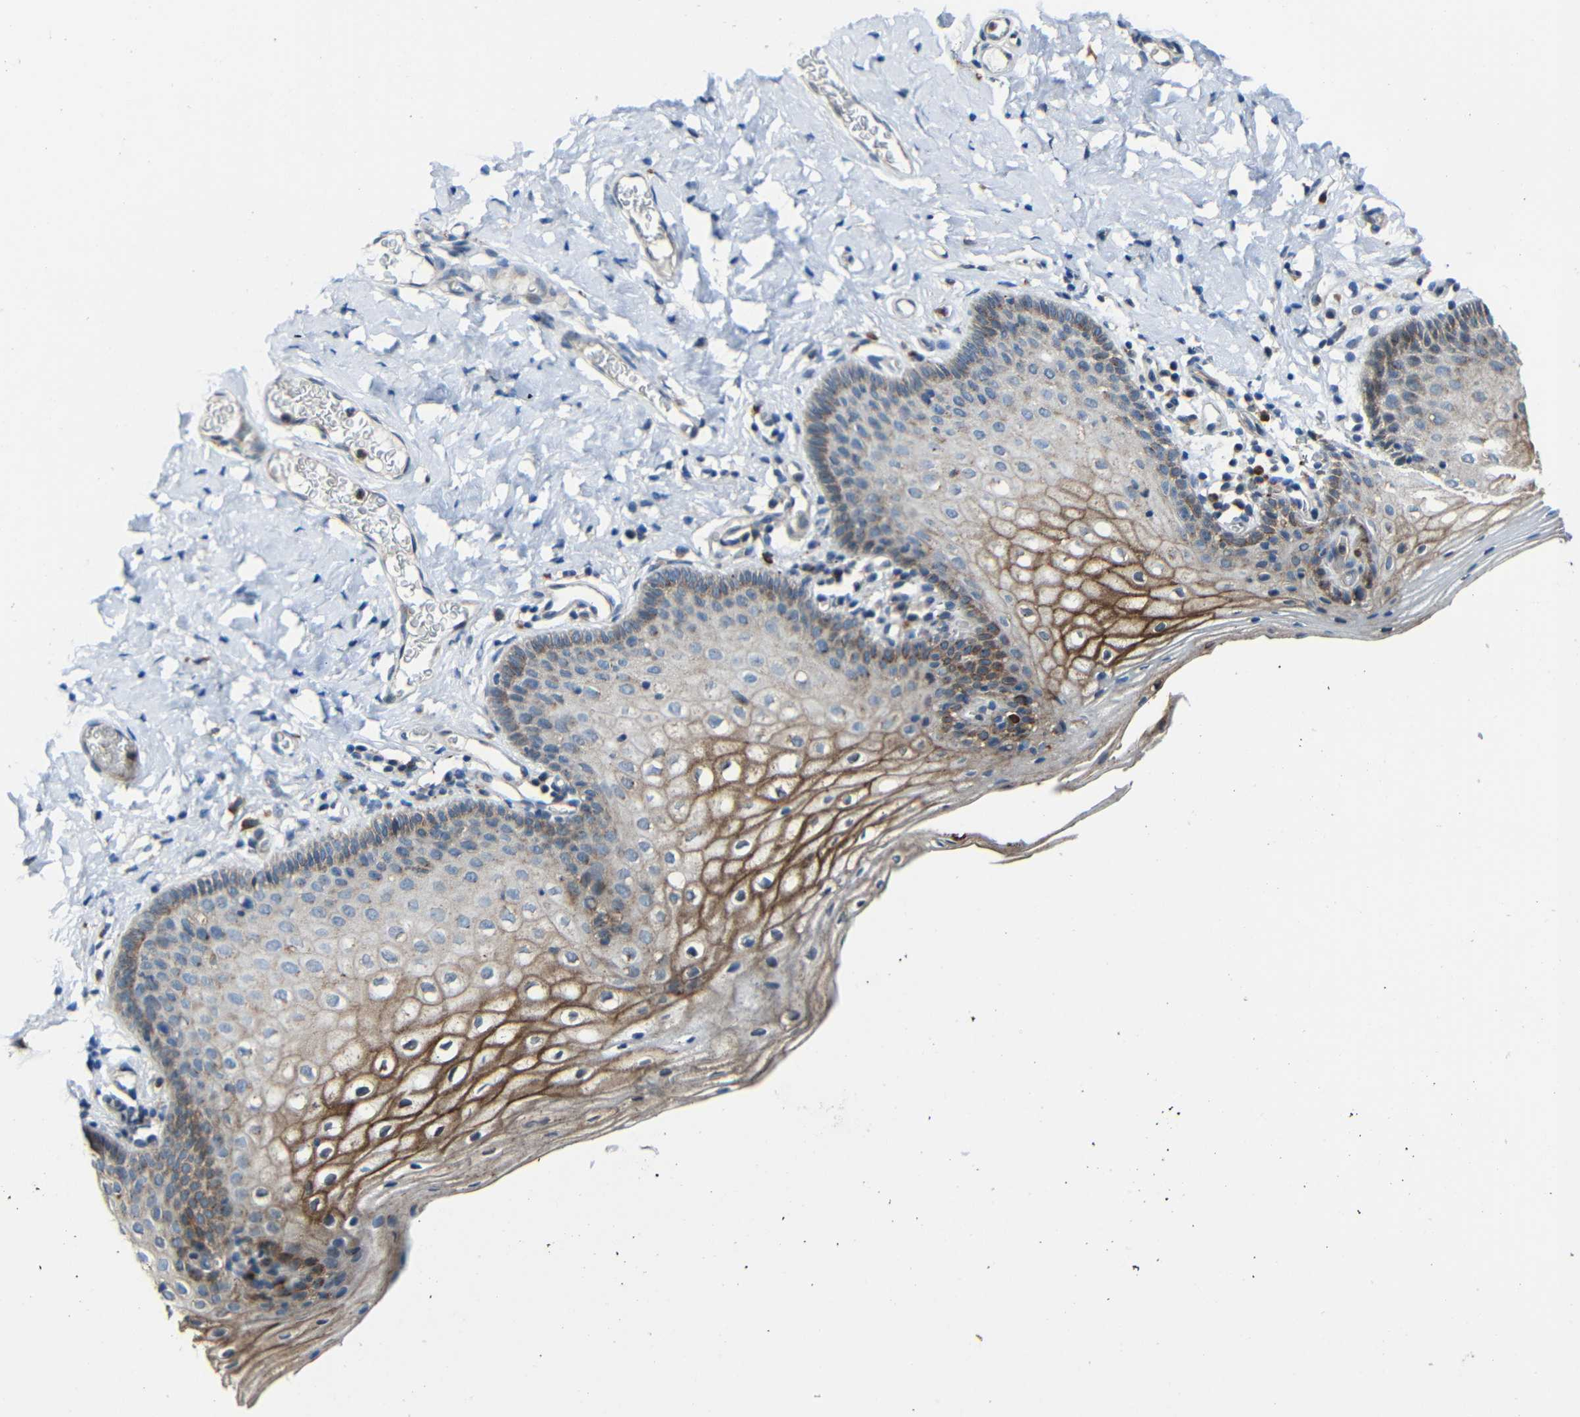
{"staining": {"intensity": "moderate", "quantity": "25%-75%", "location": "cytoplasmic/membranous"}, "tissue": "vagina", "cell_type": "Squamous epithelial cells", "image_type": "normal", "snomed": [{"axis": "morphology", "description": "Normal tissue, NOS"}, {"axis": "topography", "description": "Vagina"}], "caption": "Moderate cytoplasmic/membranous positivity for a protein is seen in approximately 25%-75% of squamous epithelial cells of benign vagina using immunohistochemistry (IHC).", "gene": "DNAJC5", "patient": {"sex": "female", "age": 55}}